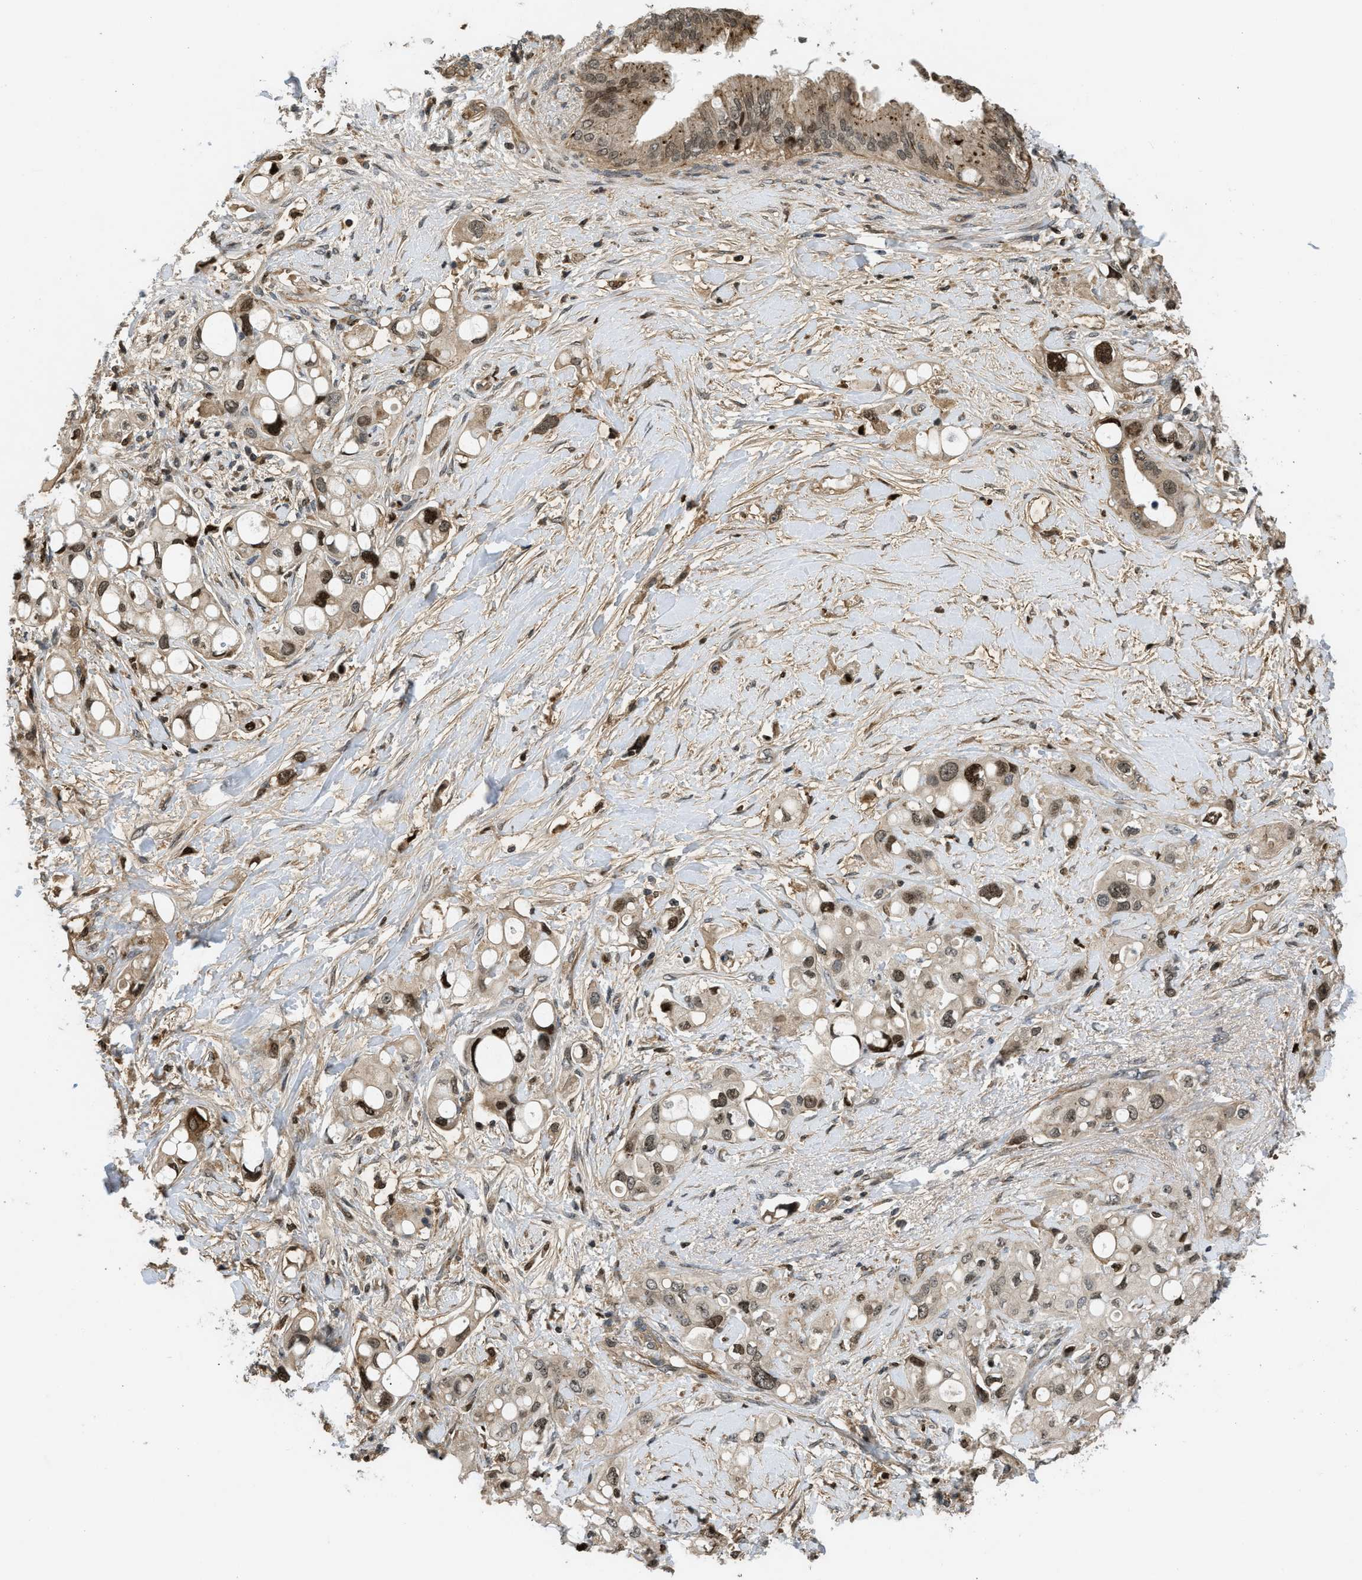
{"staining": {"intensity": "strong", "quantity": ">75%", "location": "cytoplasmic/membranous,nuclear"}, "tissue": "pancreatic cancer", "cell_type": "Tumor cells", "image_type": "cancer", "snomed": [{"axis": "morphology", "description": "Adenocarcinoma, NOS"}, {"axis": "topography", "description": "Pancreas"}], "caption": "Immunohistochemical staining of human pancreatic cancer (adenocarcinoma) displays high levels of strong cytoplasmic/membranous and nuclear protein staining in about >75% of tumor cells.", "gene": "LTA4H", "patient": {"sex": "female", "age": 56}}